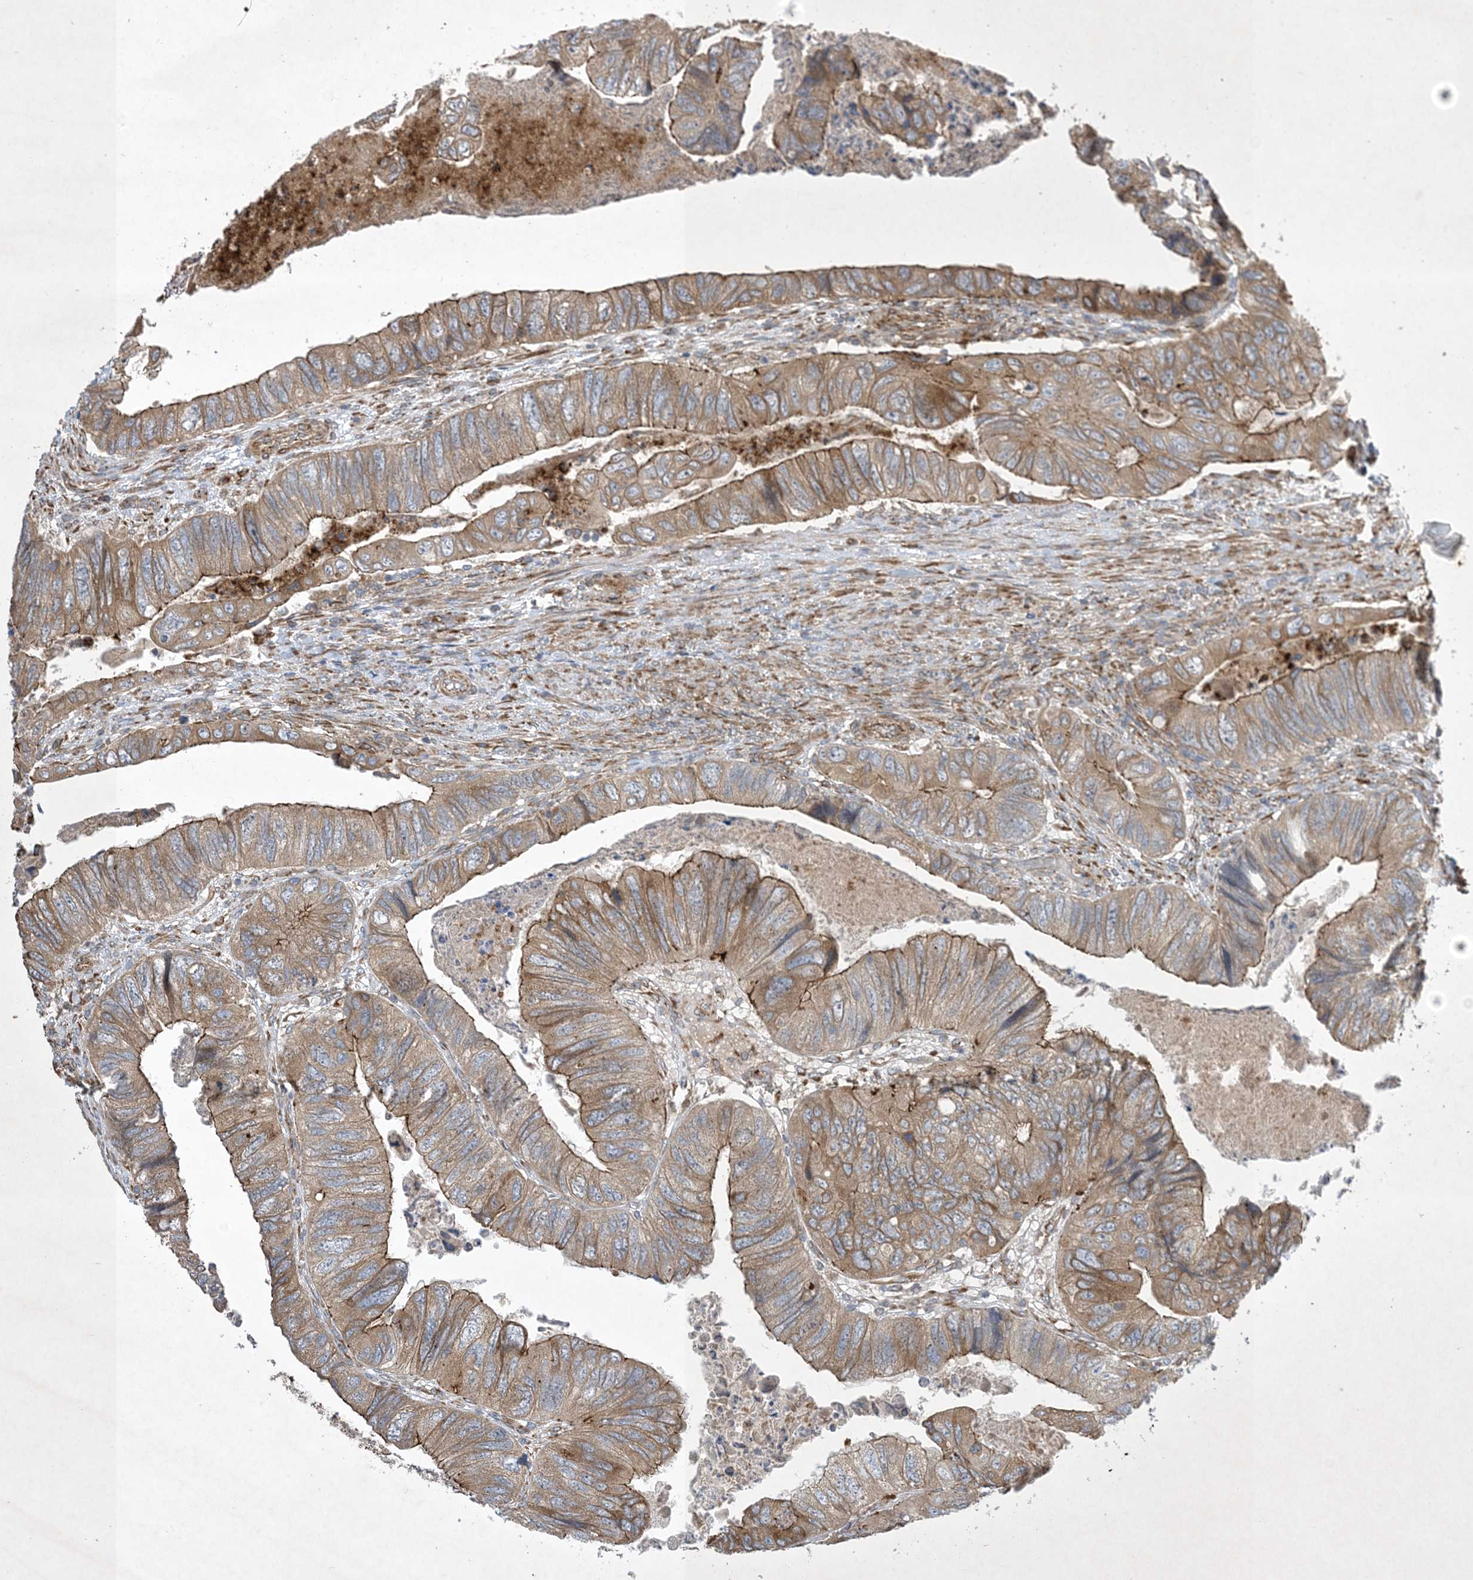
{"staining": {"intensity": "moderate", "quantity": ">75%", "location": "cytoplasmic/membranous"}, "tissue": "colorectal cancer", "cell_type": "Tumor cells", "image_type": "cancer", "snomed": [{"axis": "morphology", "description": "Adenocarcinoma, NOS"}, {"axis": "topography", "description": "Rectum"}], "caption": "A brown stain shows moderate cytoplasmic/membranous positivity of a protein in human colorectal adenocarcinoma tumor cells. (DAB = brown stain, brightfield microscopy at high magnification).", "gene": "OTOP1", "patient": {"sex": "male", "age": 63}}